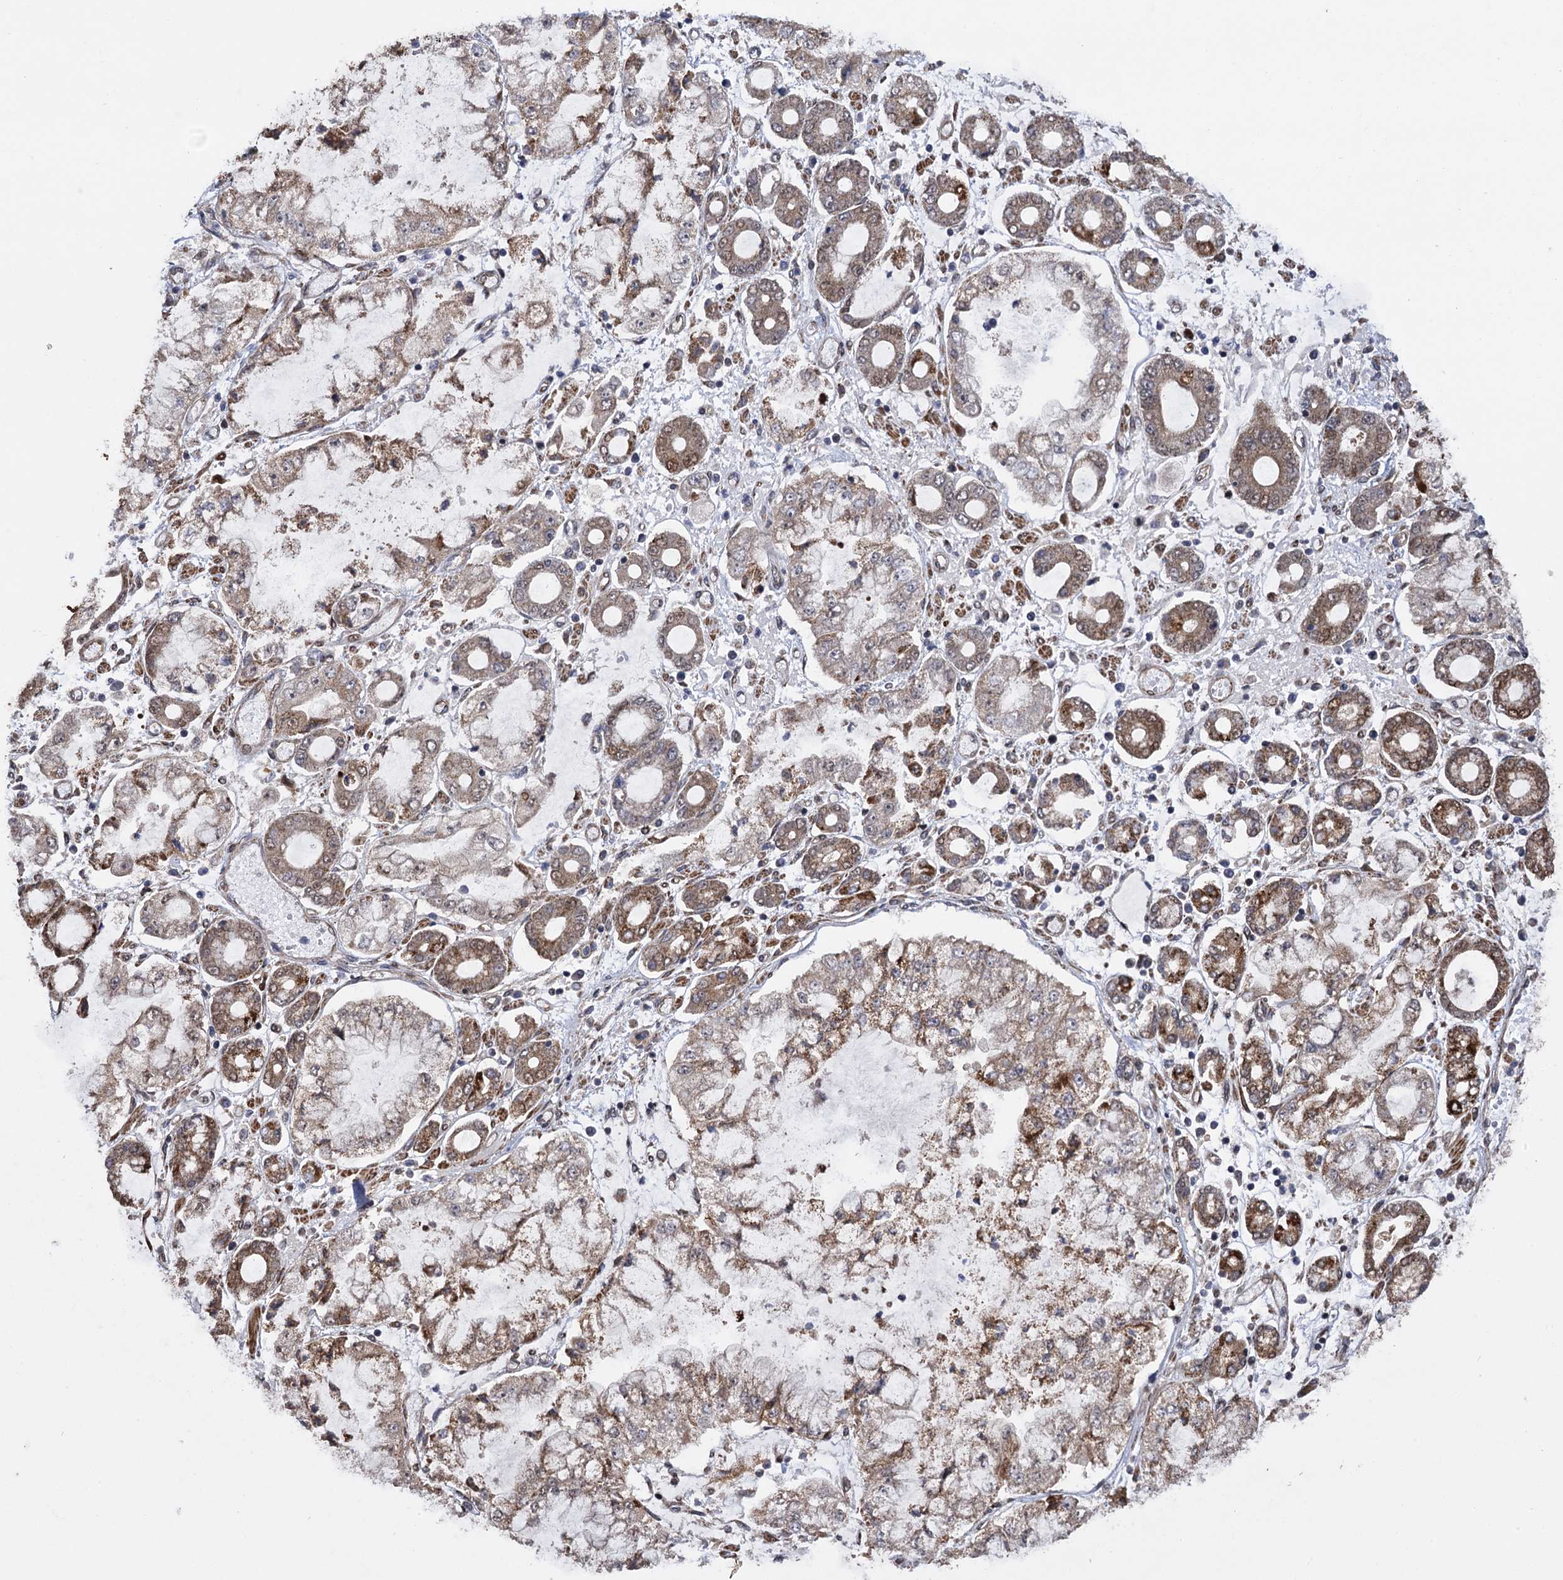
{"staining": {"intensity": "moderate", "quantity": "<25%", "location": "cytoplasmic/membranous"}, "tissue": "stomach cancer", "cell_type": "Tumor cells", "image_type": "cancer", "snomed": [{"axis": "morphology", "description": "Adenocarcinoma, NOS"}, {"axis": "topography", "description": "Stomach"}], "caption": "This photomicrograph demonstrates immunohistochemistry (IHC) staining of adenocarcinoma (stomach), with low moderate cytoplasmic/membranous staining in about <25% of tumor cells.", "gene": "HAUS1", "patient": {"sex": "male", "age": 76}}